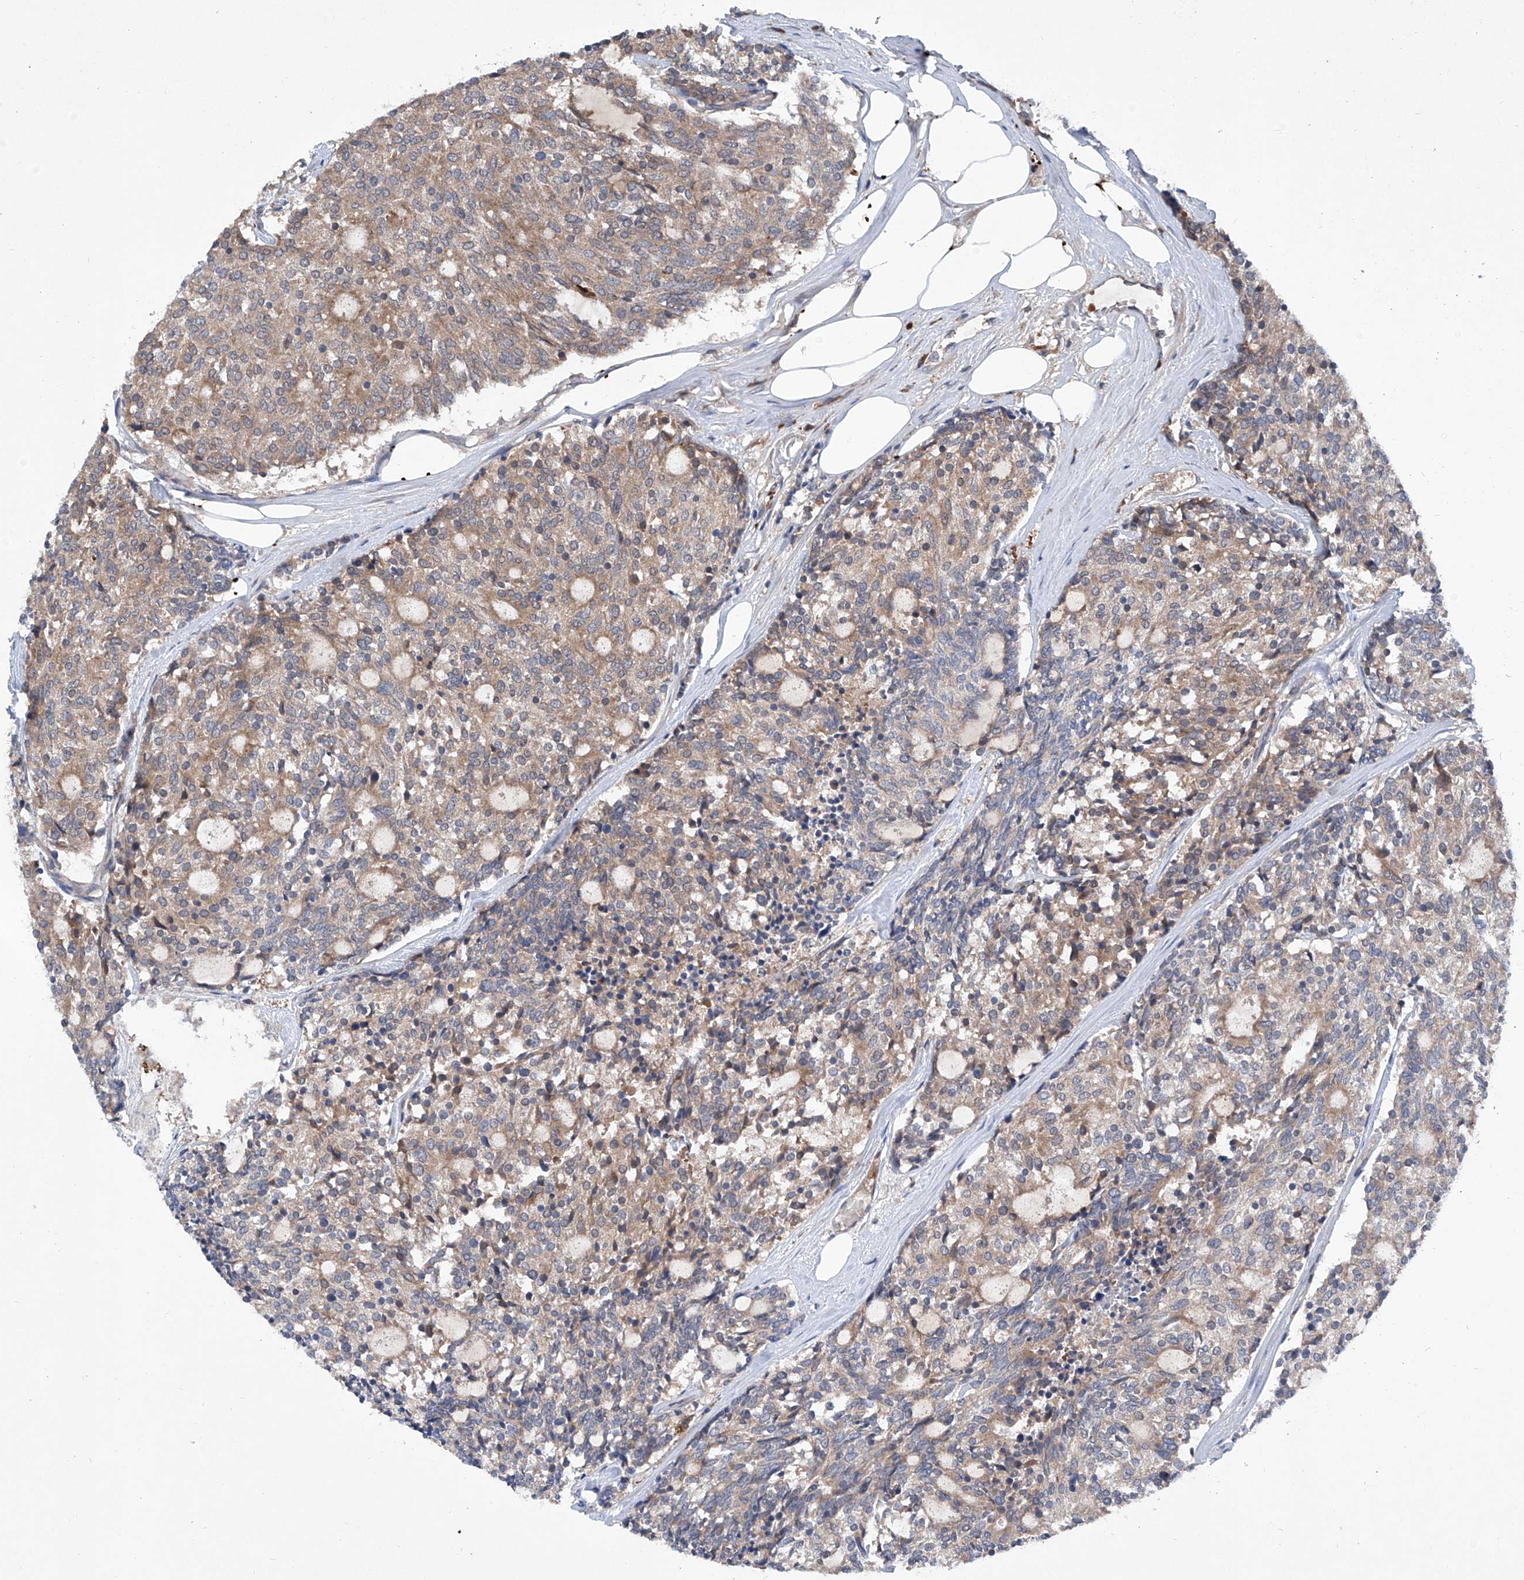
{"staining": {"intensity": "weak", "quantity": "25%-75%", "location": "cytoplasmic/membranous"}, "tissue": "carcinoid", "cell_type": "Tumor cells", "image_type": "cancer", "snomed": [{"axis": "morphology", "description": "Carcinoid, malignant, NOS"}, {"axis": "topography", "description": "Pancreas"}], "caption": "Tumor cells exhibit low levels of weak cytoplasmic/membranous staining in about 25%-75% of cells in carcinoid (malignant).", "gene": "ASCC3", "patient": {"sex": "female", "age": 54}}